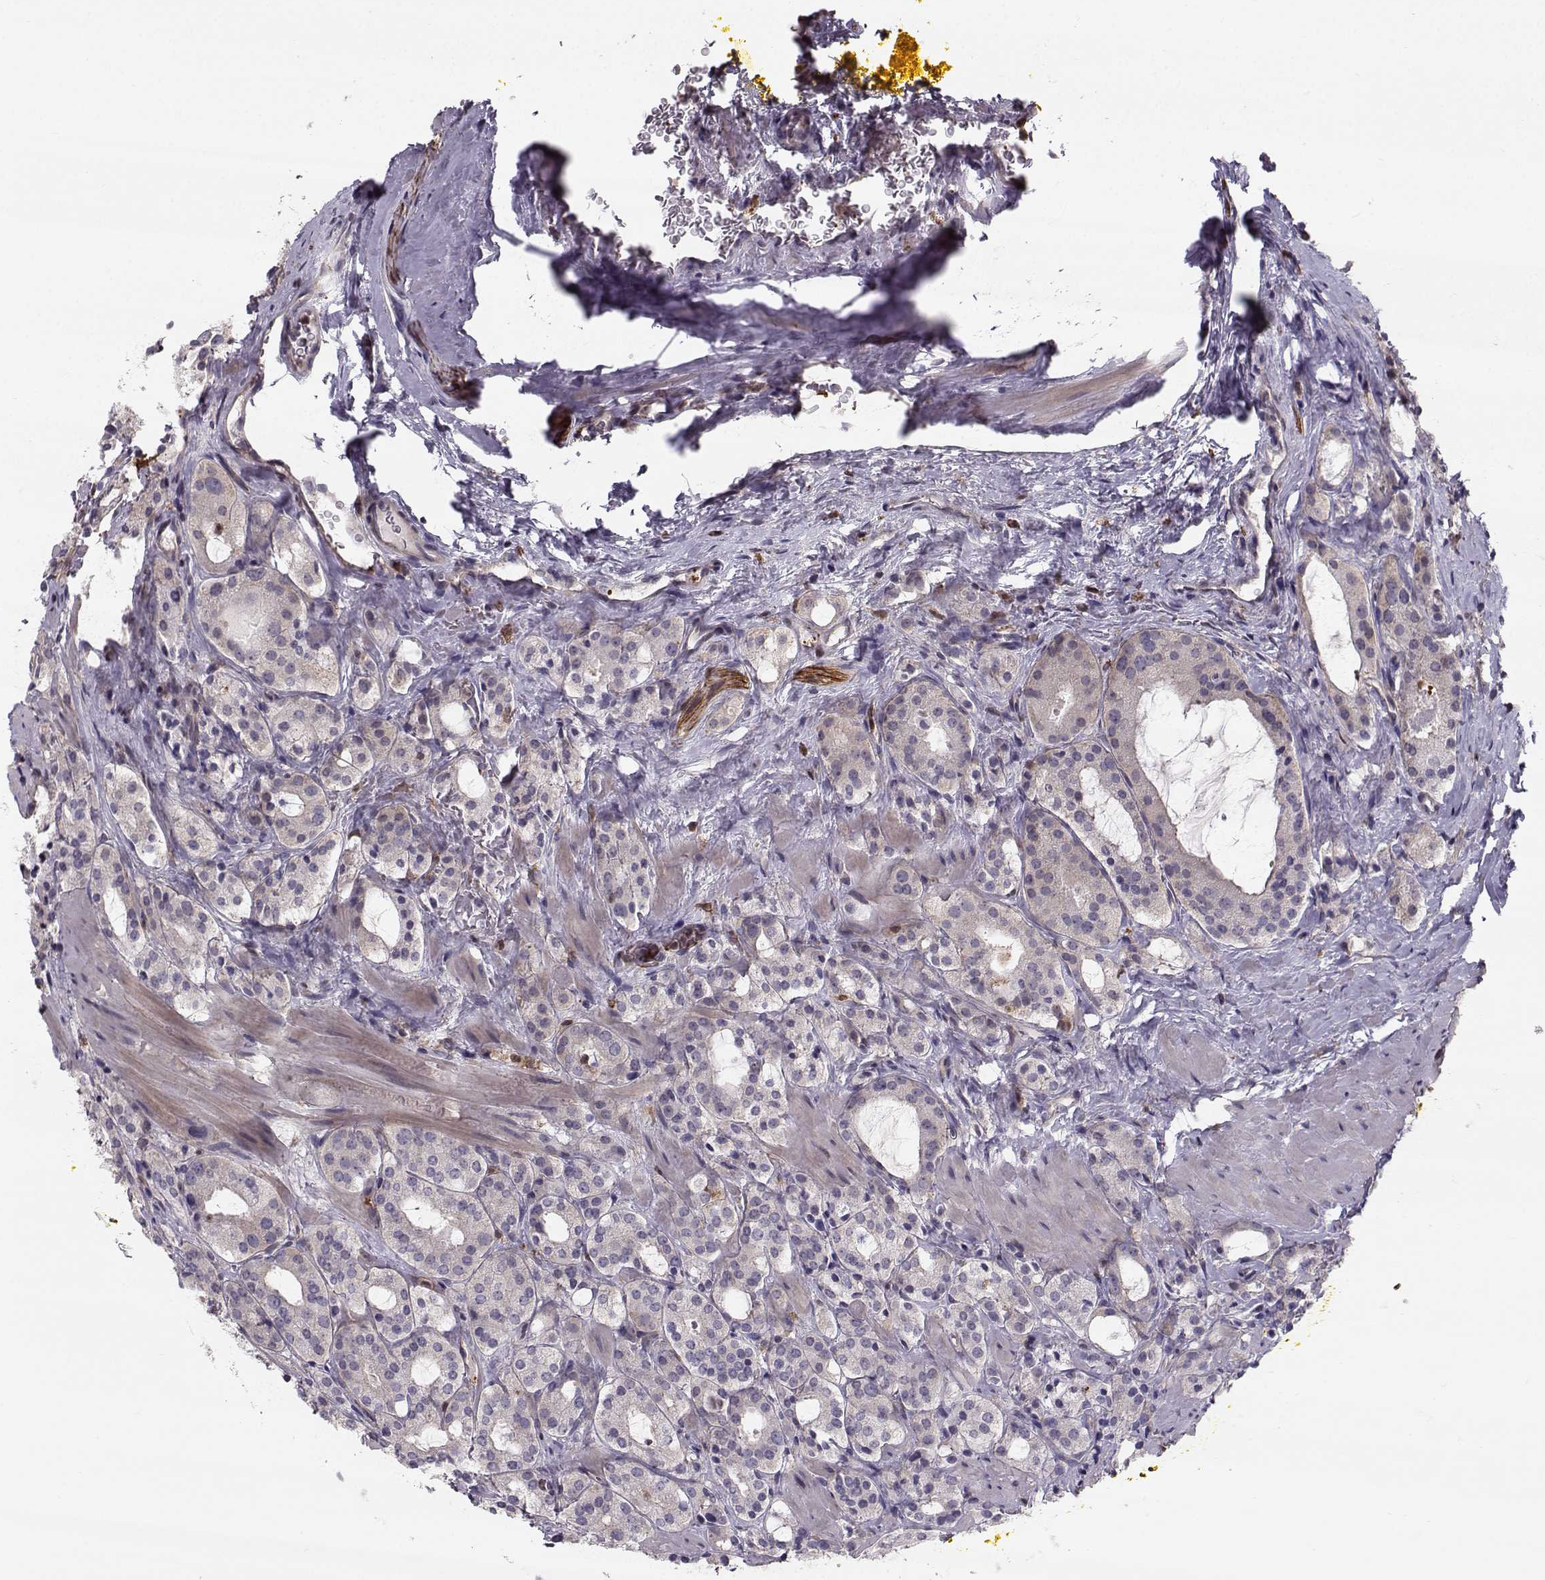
{"staining": {"intensity": "negative", "quantity": "none", "location": "none"}, "tissue": "prostate cancer", "cell_type": "Tumor cells", "image_type": "cancer", "snomed": [{"axis": "morphology", "description": "Adenocarcinoma, NOS"}, {"axis": "morphology", "description": "Adenocarcinoma, High grade"}, {"axis": "topography", "description": "Prostate"}], "caption": "DAB (3,3'-diaminobenzidine) immunohistochemical staining of prostate high-grade adenocarcinoma displays no significant staining in tumor cells.", "gene": "ASB16", "patient": {"sex": "male", "age": 62}}